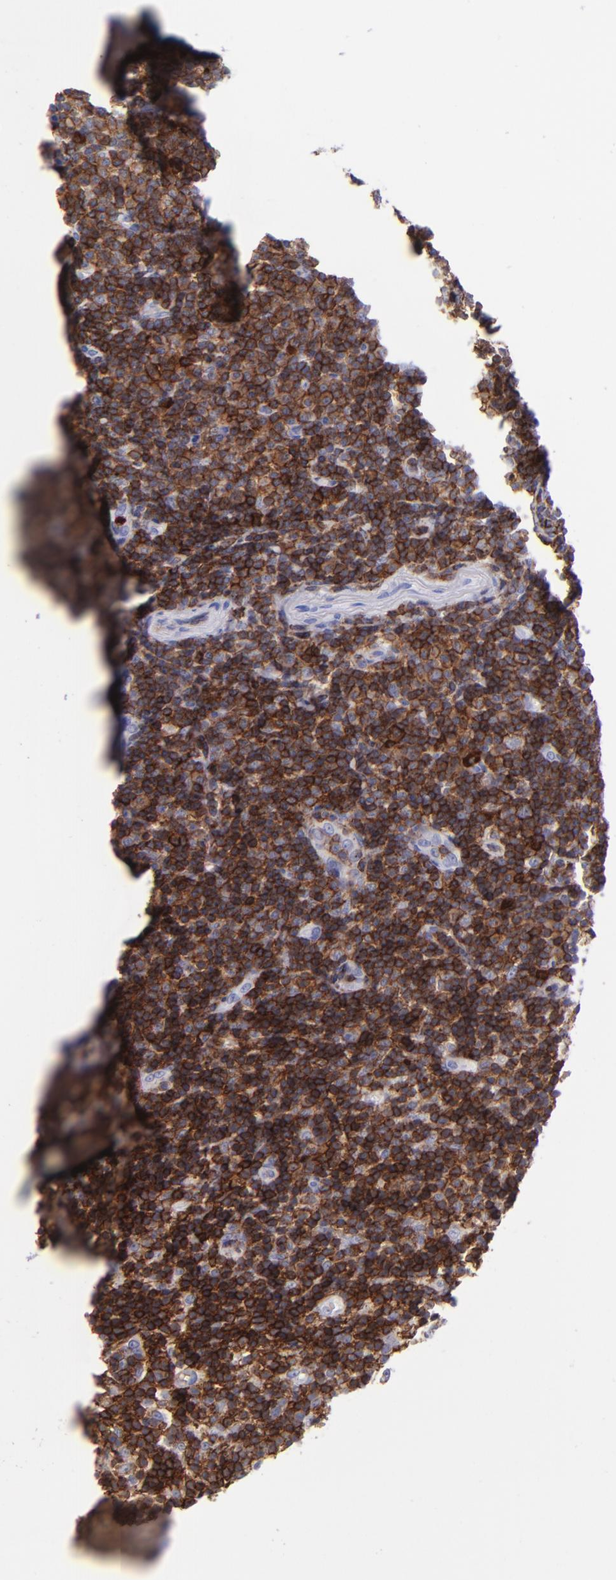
{"staining": {"intensity": "strong", "quantity": "25%-75%", "location": "cytoplasmic/membranous"}, "tissue": "tonsil", "cell_type": "Germinal center cells", "image_type": "normal", "snomed": [{"axis": "morphology", "description": "Normal tissue, NOS"}, {"axis": "topography", "description": "Tonsil"}], "caption": "Immunohistochemical staining of normal tonsil demonstrates strong cytoplasmic/membranous protein expression in approximately 25%-75% of germinal center cells. Ihc stains the protein in brown and the nuclei are stained blue.", "gene": "ICAM3", "patient": {"sex": "female", "age": 40}}